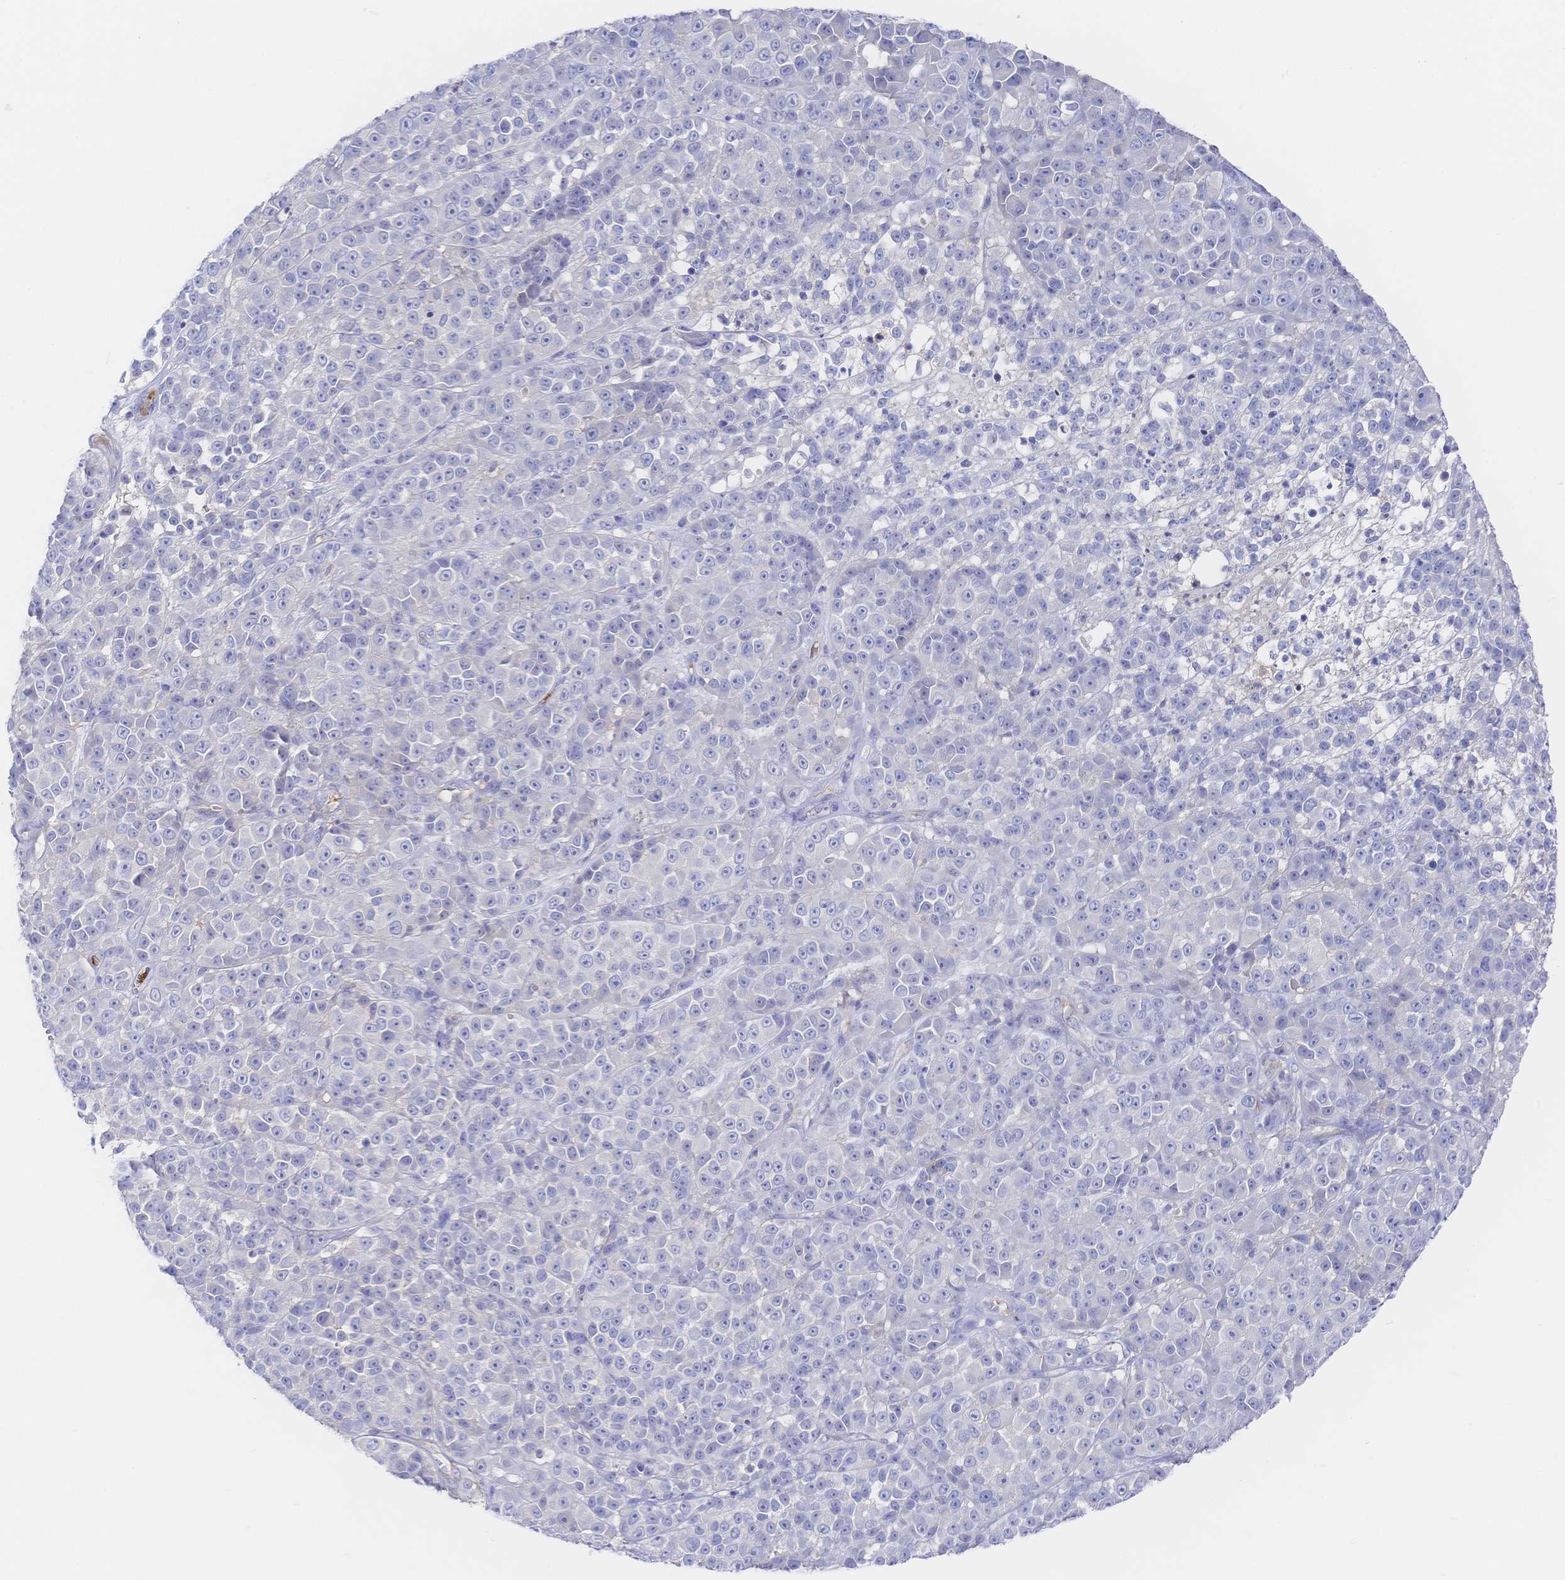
{"staining": {"intensity": "negative", "quantity": "none", "location": "none"}, "tissue": "melanoma", "cell_type": "Tumor cells", "image_type": "cancer", "snomed": [{"axis": "morphology", "description": "Malignant melanoma, NOS"}, {"axis": "topography", "description": "Skin"}, {"axis": "topography", "description": "Skin of back"}], "caption": "IHC photomicrograph of neoplastic tissue: melanoma stained with DAB exhibits no significant protein staining in tumor cells.", "gene": "F11R", "patient": {"sex": "male", "age": 91}}